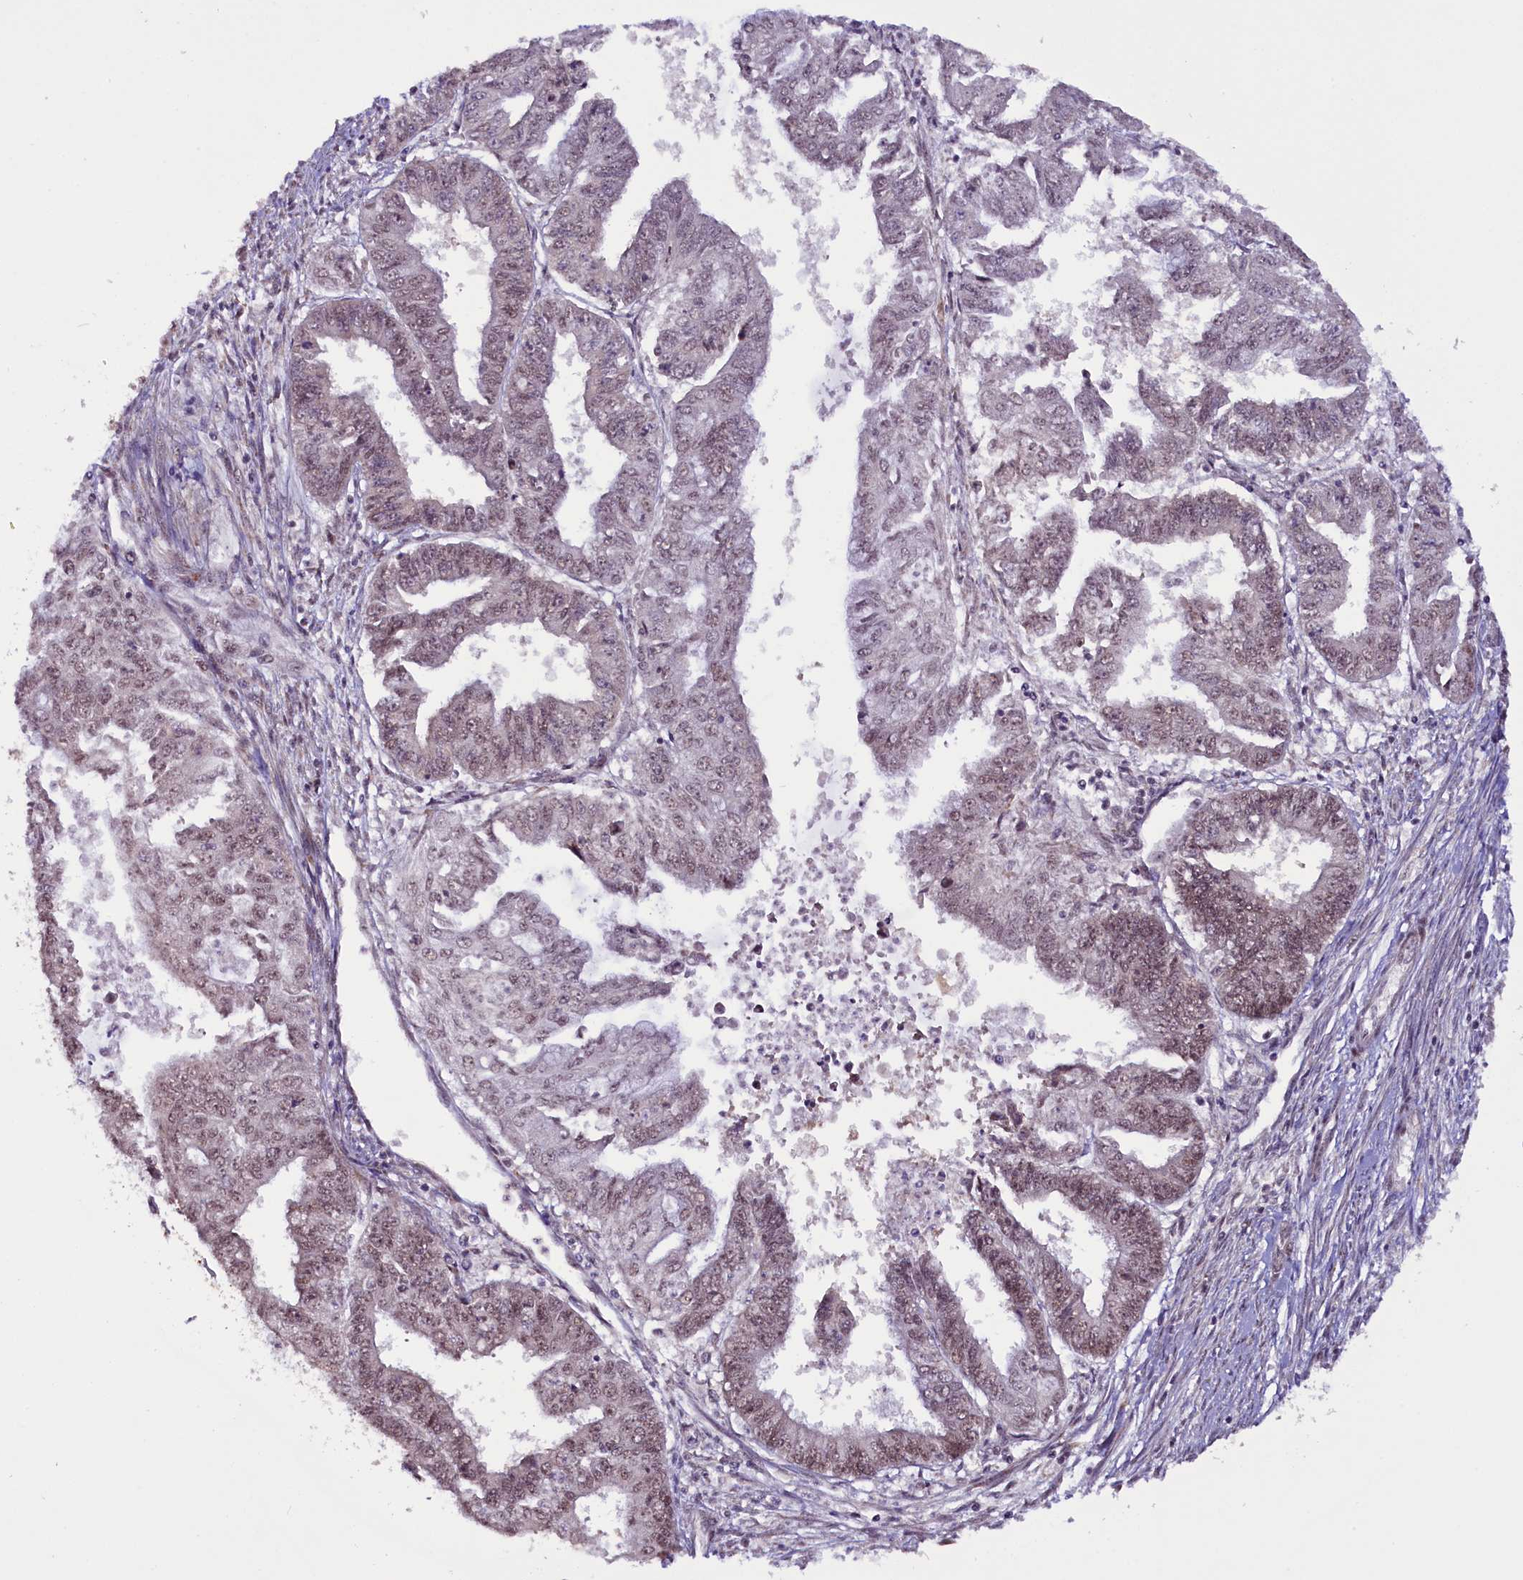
{"staining": {"intensity": "moderate", "quantity": "25%-75%", "location": "nuclear"}, "tissue": "endometrial cancer", "cell_type": "Tumor cells", "image_type": "cancer", "snomed": [{"axis": "morphology", "description": "Adenocarcinoma, NOS"}, {"axis": "topography", "description": "Endometrium"}], "caption": "Endometrial cancer stained with a protein marker exhibits moderate staining in tumor cells.", "gene": "RPUSD2", "patient": {"sex": "female", "age": 73}}